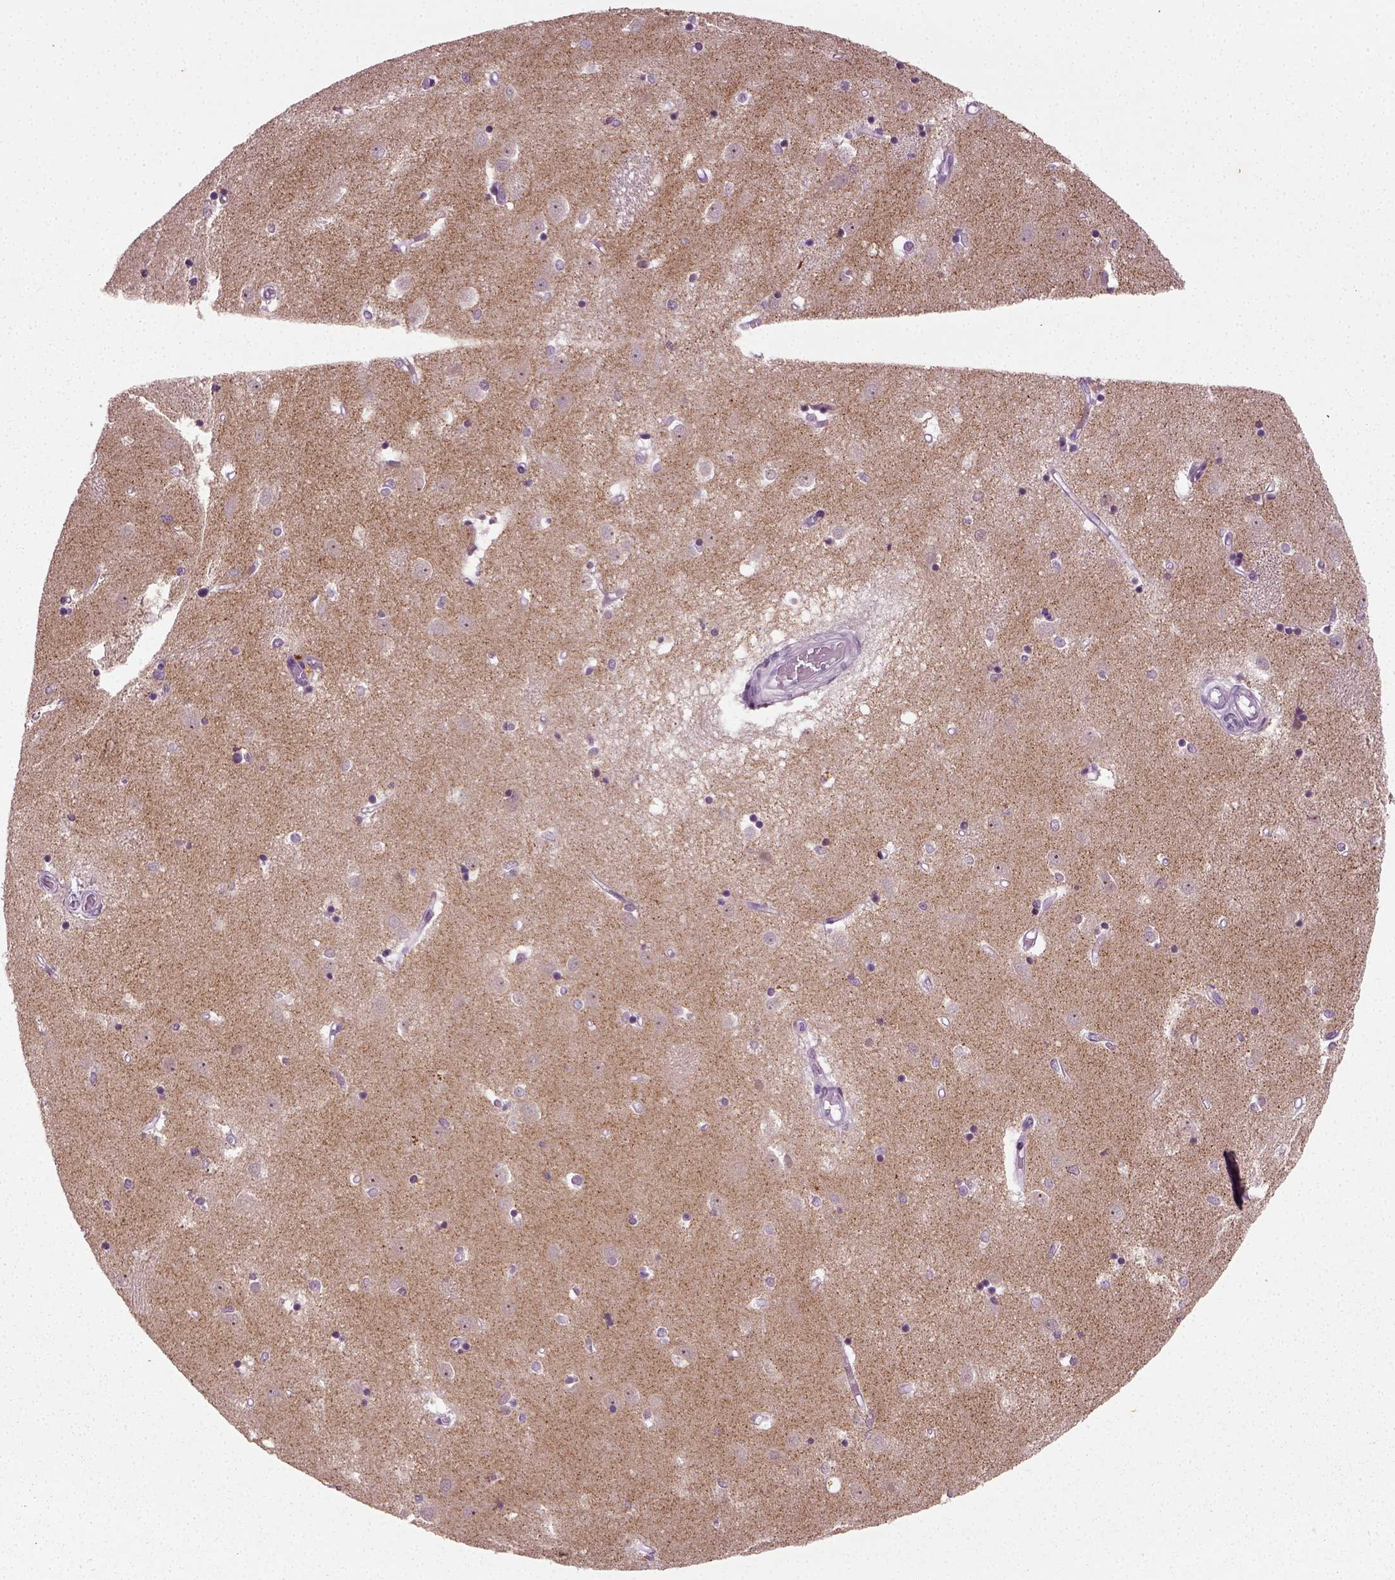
{"staining": {"intensity": "negative", "quantity": "none", "location": "none"}, "tissue": "caudate", "cell_type": "Glial cells", "image_type": "normal", "snomed": [{"axis": "morphology", "description": "Normal tissue, NOS"}, {"axis": "topography", "description": "Lateral ventricle wall"}], "caption": "IHC of normal caudate shows no expression in glial cells.", "gene": "SYNGAP1", "patient": {"sex": "male", "age": 54}}